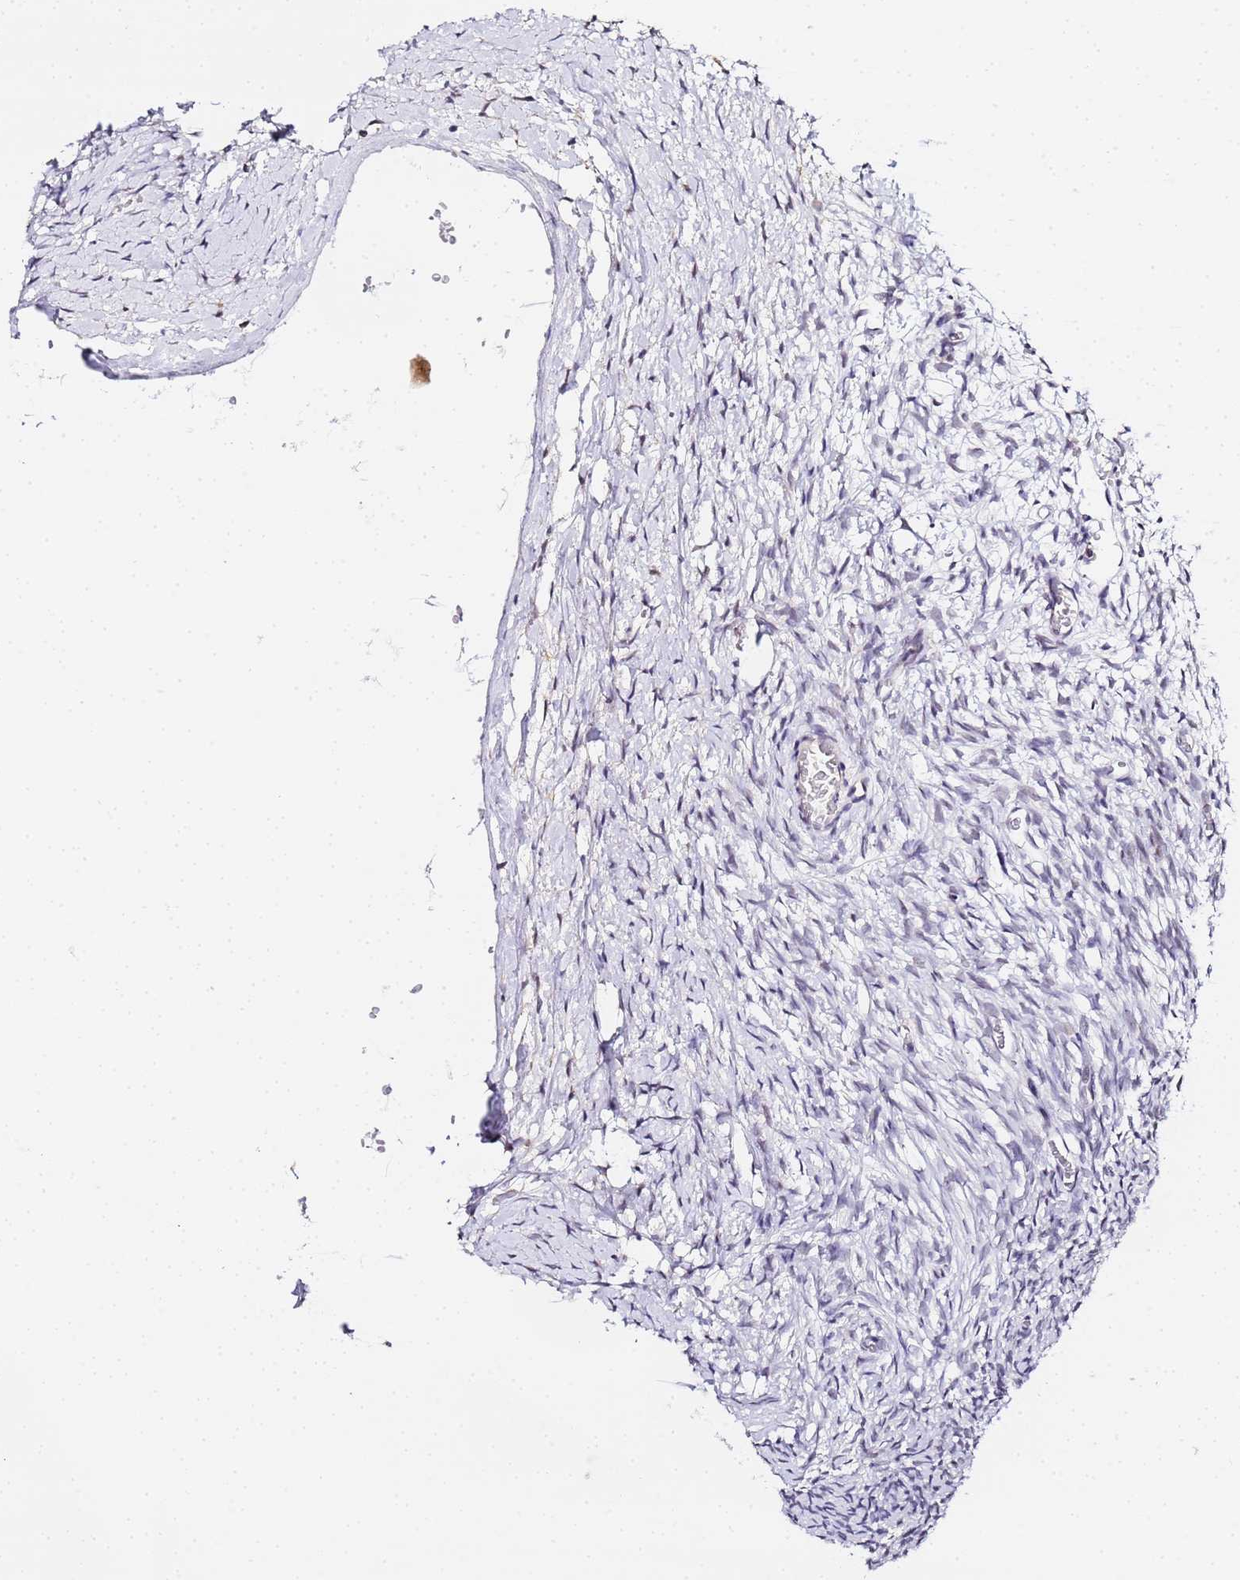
{"staining": {"intensity": "negative", "quantity": "none", "location": "none"}, "tissue": "ovary", "cell_type": "Ovarian stroma cells", "image_type": "normal", "snomed": [{"axis": "morphology", "description": "Normal tissue, NOS"}, {"axis": "topography", "description": "Ovary"}], "caption": "The micrograph demonstrates no staining of ovarian stroma cells in benign ovary.", "gene": "LSM3", "patient": {"sex": "female", "age": 39}}